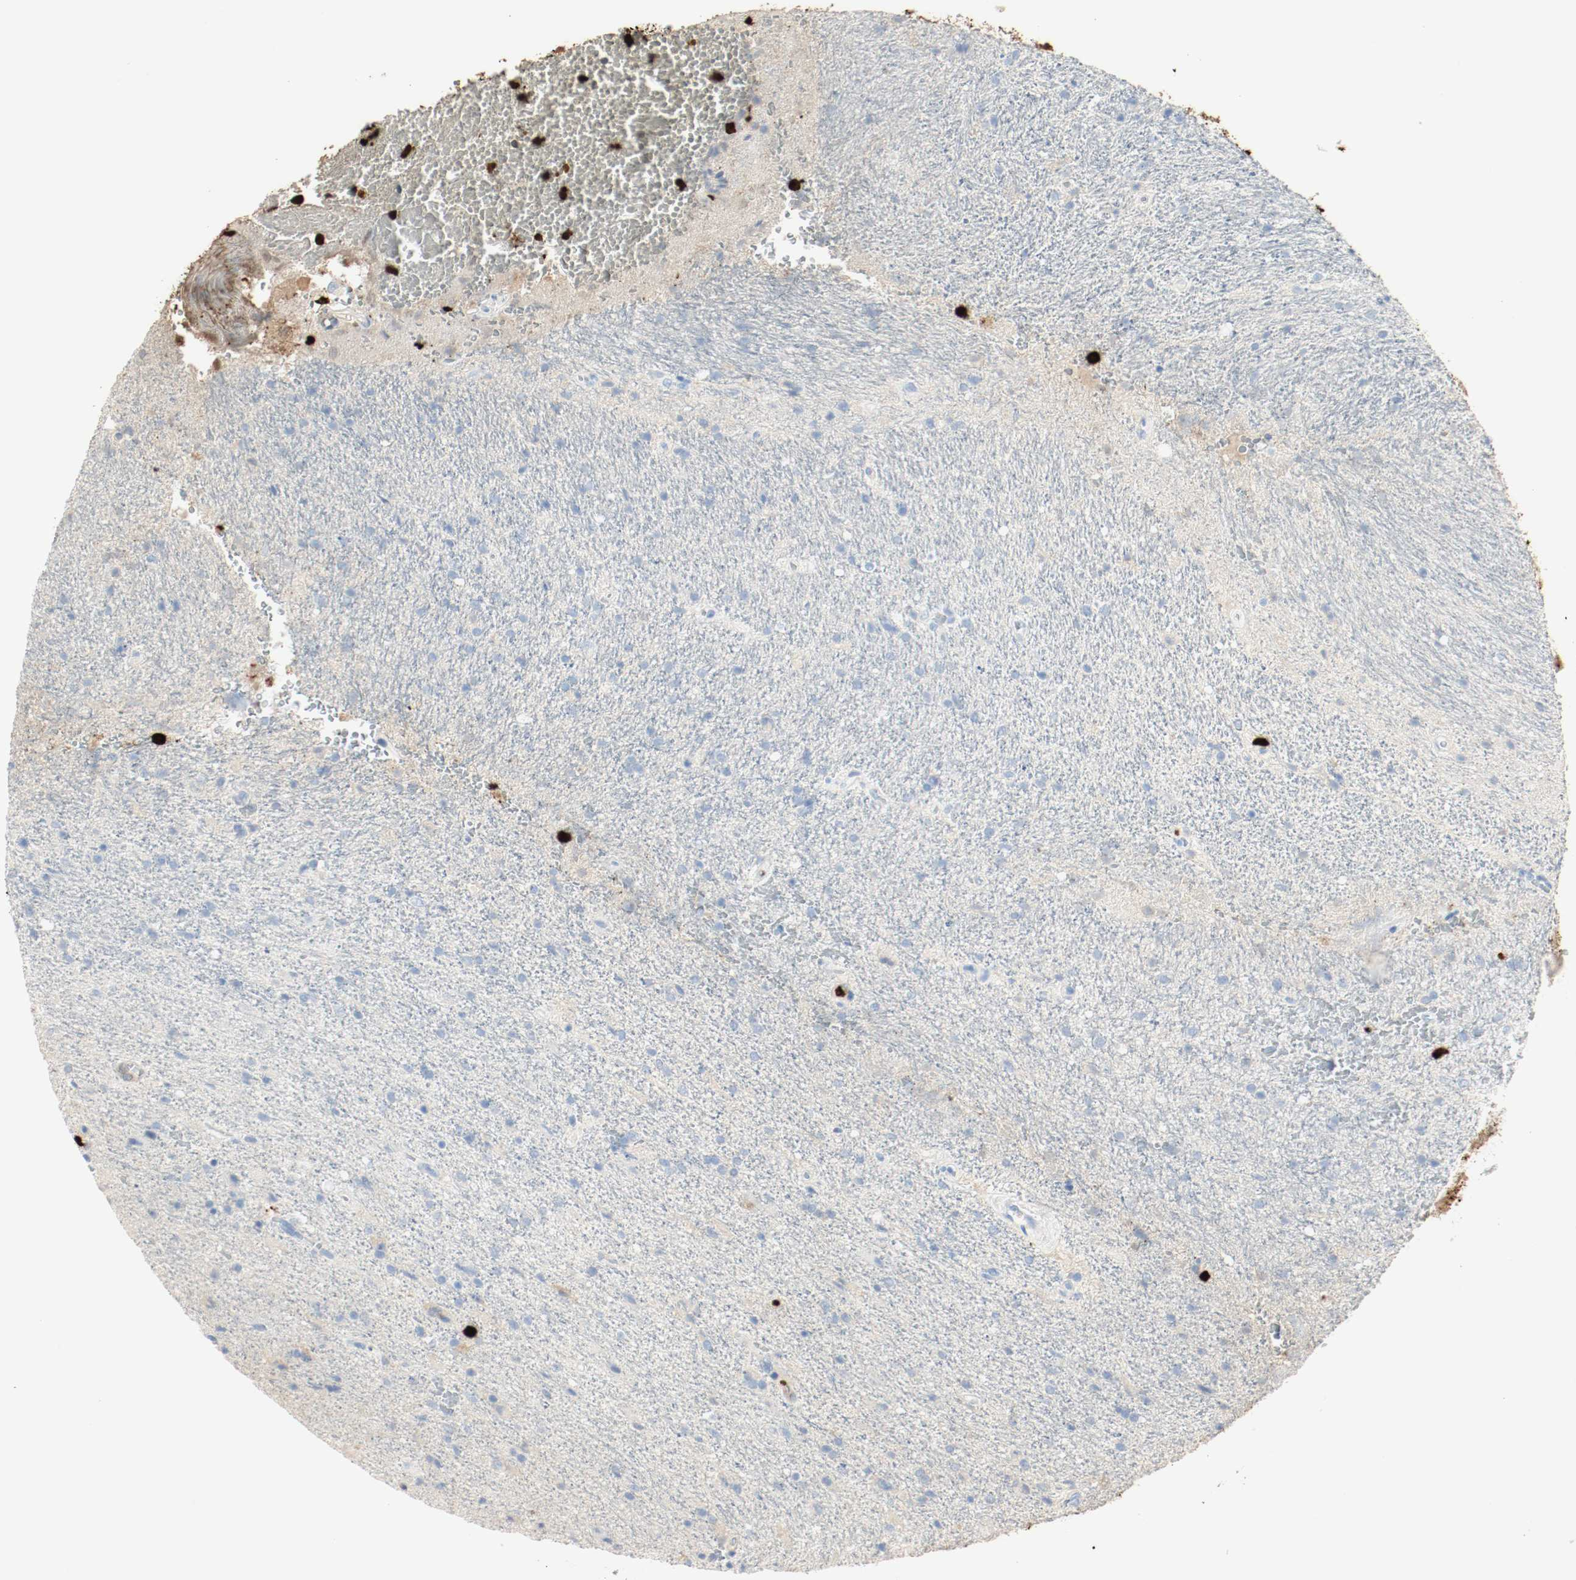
{"staining": {"intensity": "negative", "quantity": "none", "location": "none"}, "tissue": "glioma", "cell_type": "Tumor cells", "image_type": "cancer", "snomed": [{"axis": "morphology", "description": "Normal tissue, NOS"}, {"axis": "morphology", "description": "Glioma, malignant, High grade"}, {"axis": "topography", "description": "Cerebral cortex"}], "caption": "Tumor cells are negative for protein expression in human malignant glioma (high-grade).", "gene": "S100A9", "patient": {"sex": "male", "age": 56}}